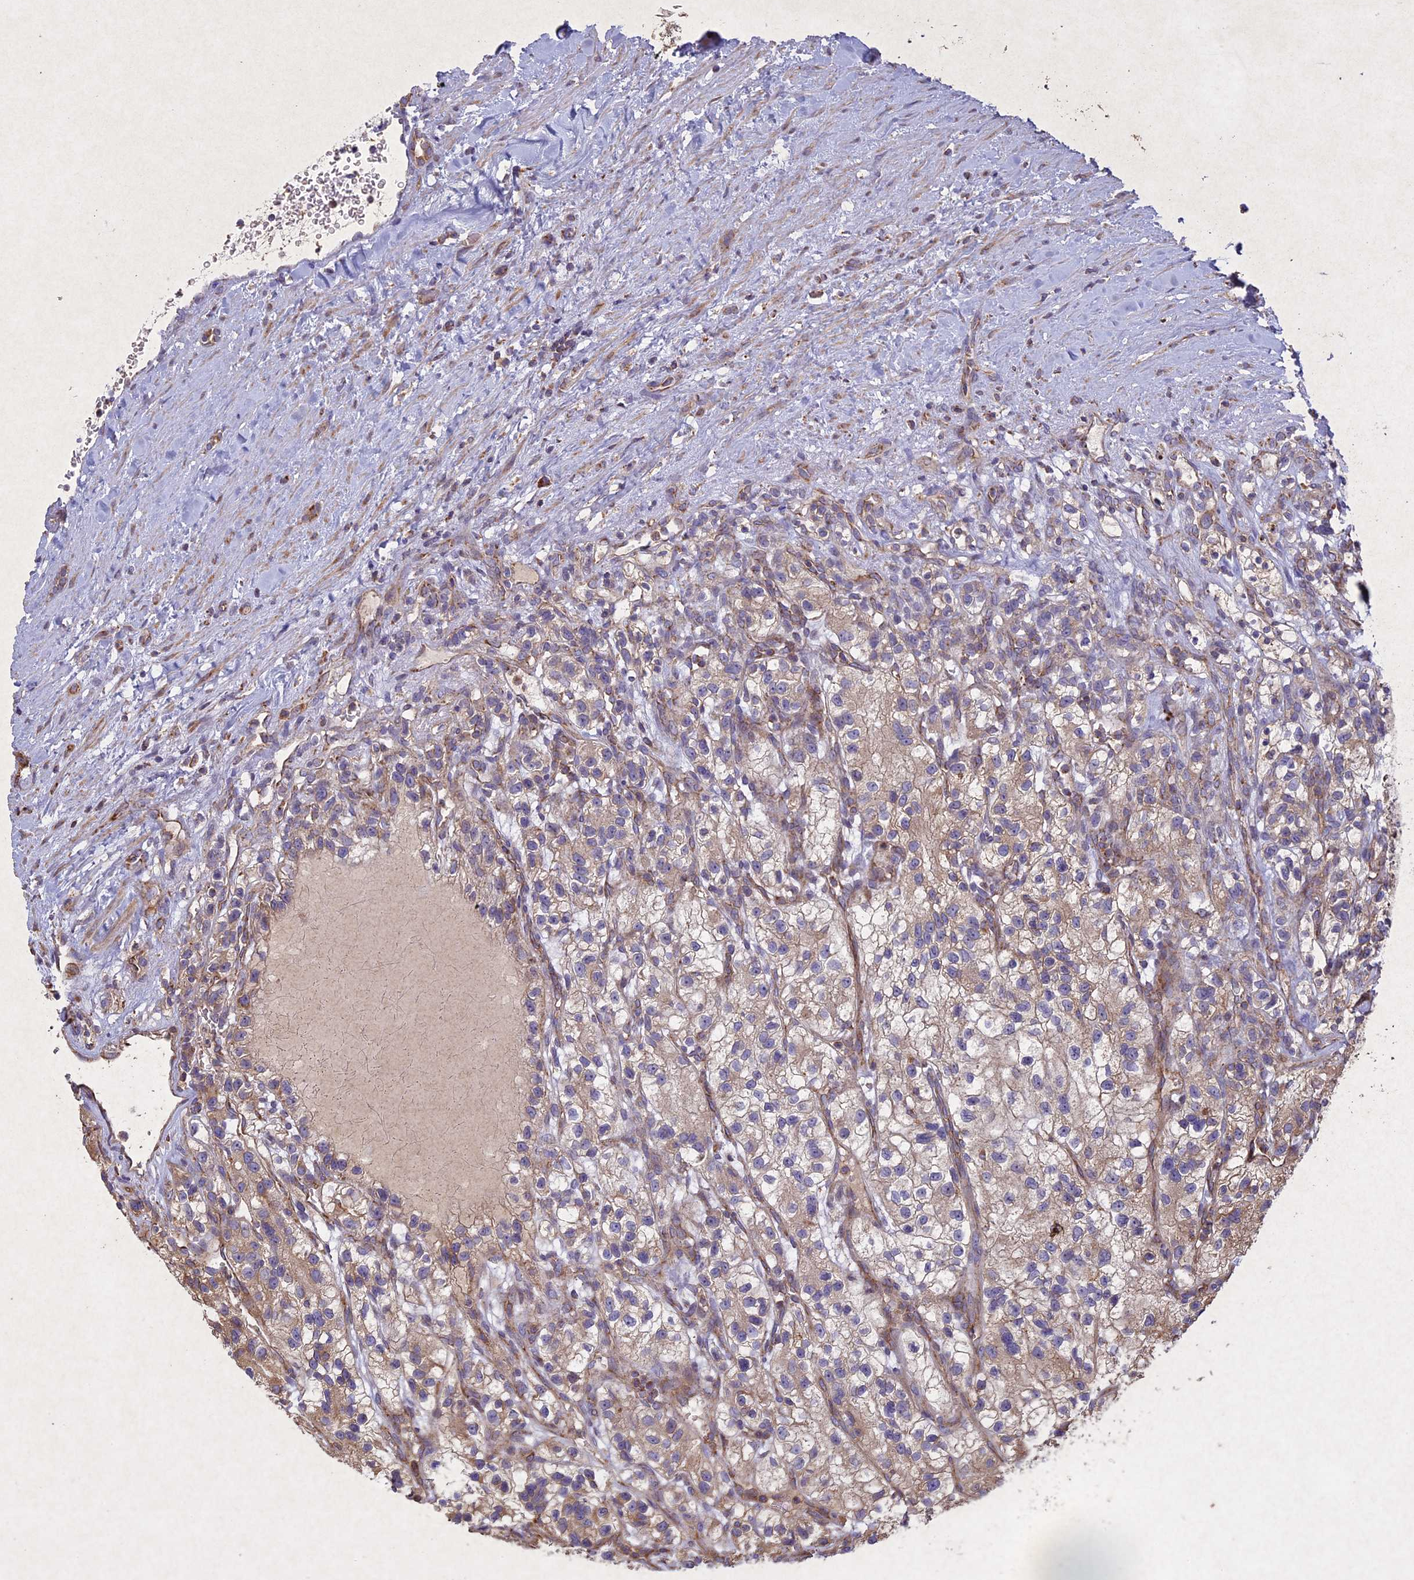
{"staining": {"intensity": "moderate", "quantity": "<25%", "location": "cytoplasmic/membranous"}, "tissue": "renal cancer", "cell_type": "Tumor cells", "image_type": "cancer", "snomed": [{"axis": "morphology", "description": "Adenocarcinoma, NOS"}, {"axis": "topography", "description": "Kidney"}], "caption": "Protein expression by IHC reveals moderate cytoplasmic/membranous positivity in about <25% of tumor cells in renal cancer. (brown staining indicates protein expression, while blue staining denotes nuclei).", "gene": "CIAO2B", "patient": {"sex": "female", "age": 57}}